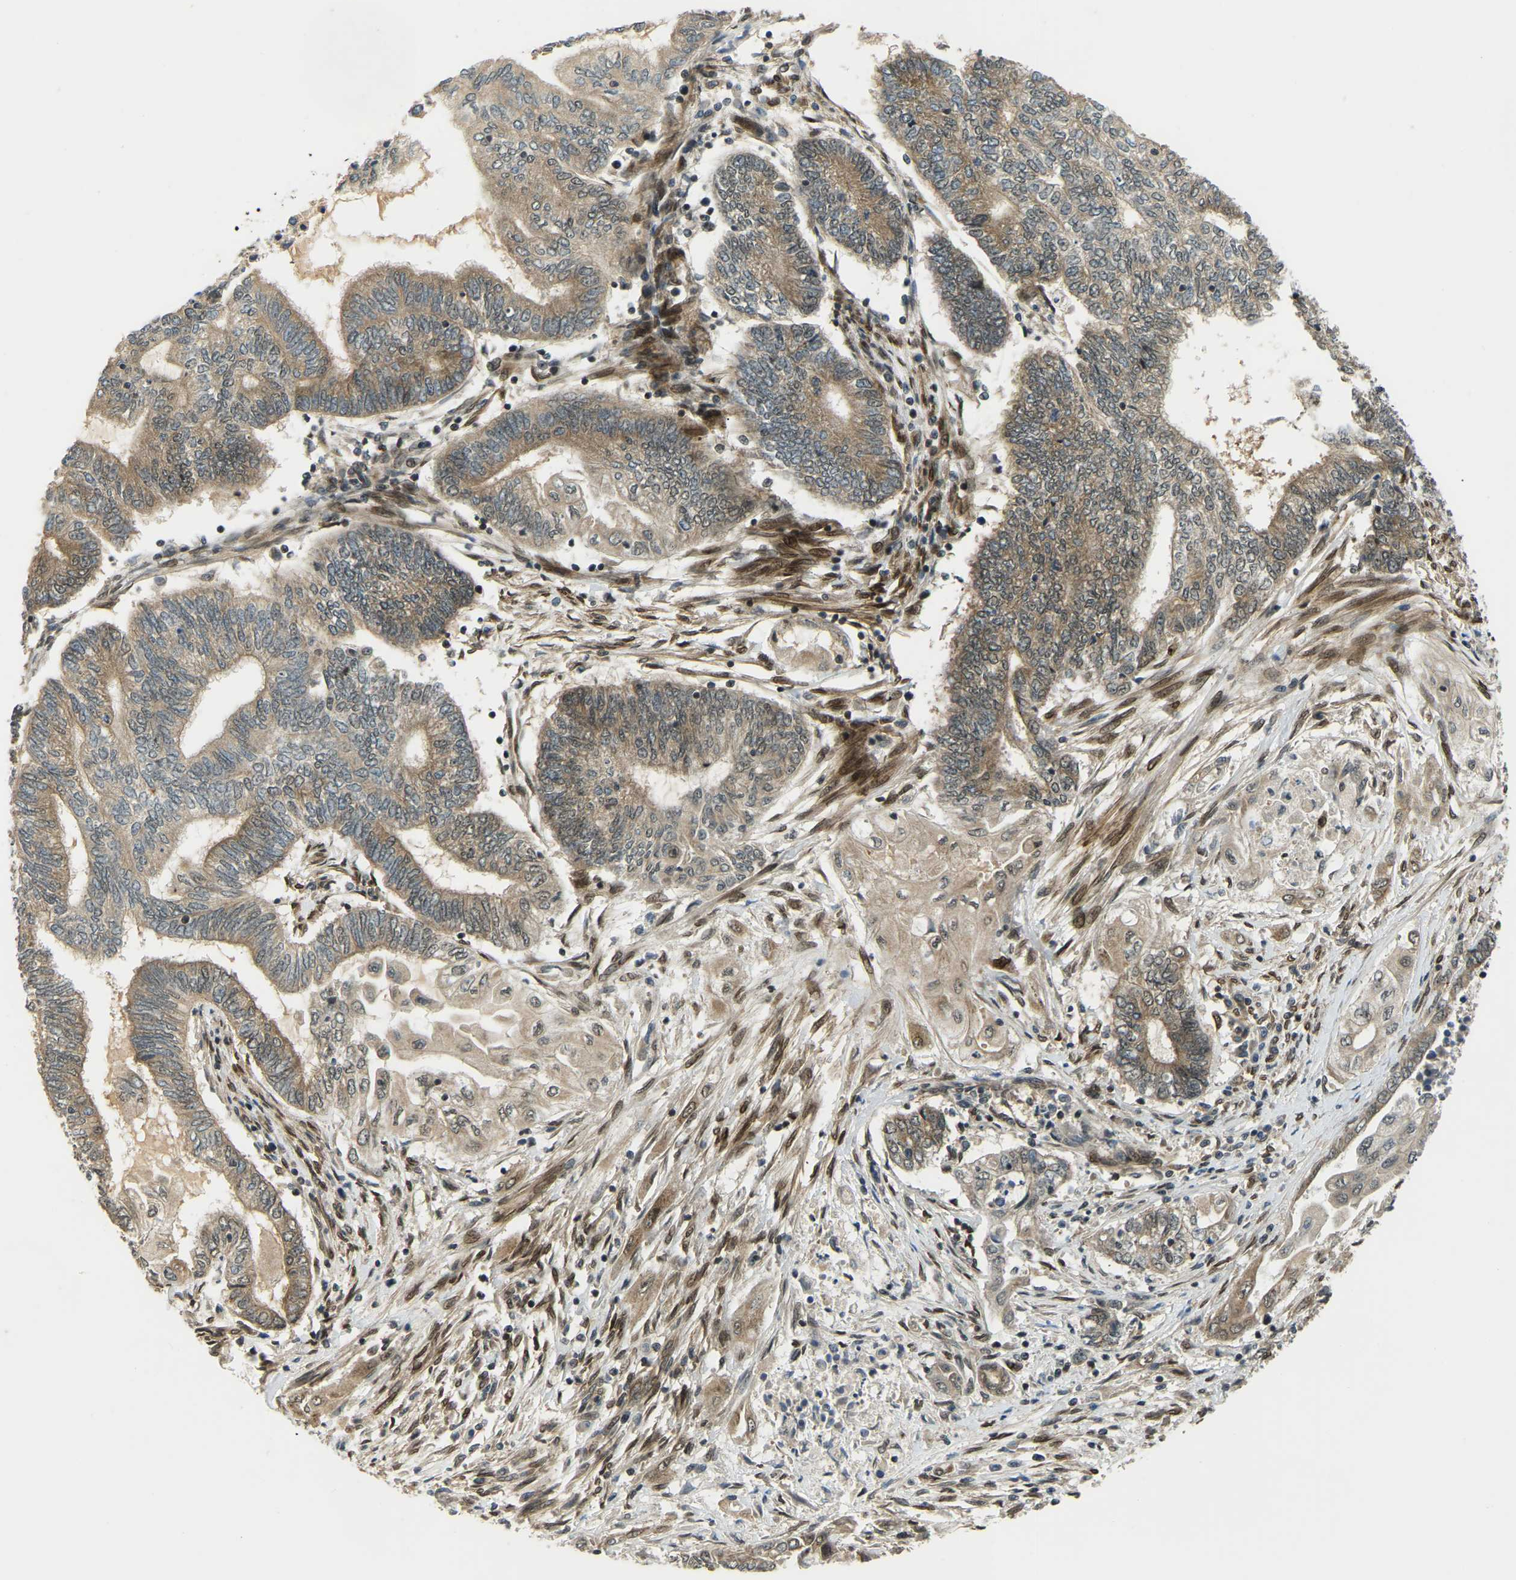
{"staining": {"intensity": "moderate", "quantity": ">75%", "location": "cytoplasmic/membranous"}, "tissue": "endometrial cancer", "cell_type": "Tumor cells", "image_type": "cancer", "snomed": [{"axis": "morphology", "description": "Adenocarcinoma, NOS"}, {"axis": "topography", "description": "Uterus"}, {"axis": "topography", "description": "Endometrium"}], "caption": "Immunohistochemical staining of adenocarcinoma (endometrial) displays moderate cytoplasmic/membranous protein staining in about >75% of tumor cells.", "gene": "SYNE1", "patient": {"sex": "female", "age": 70}}